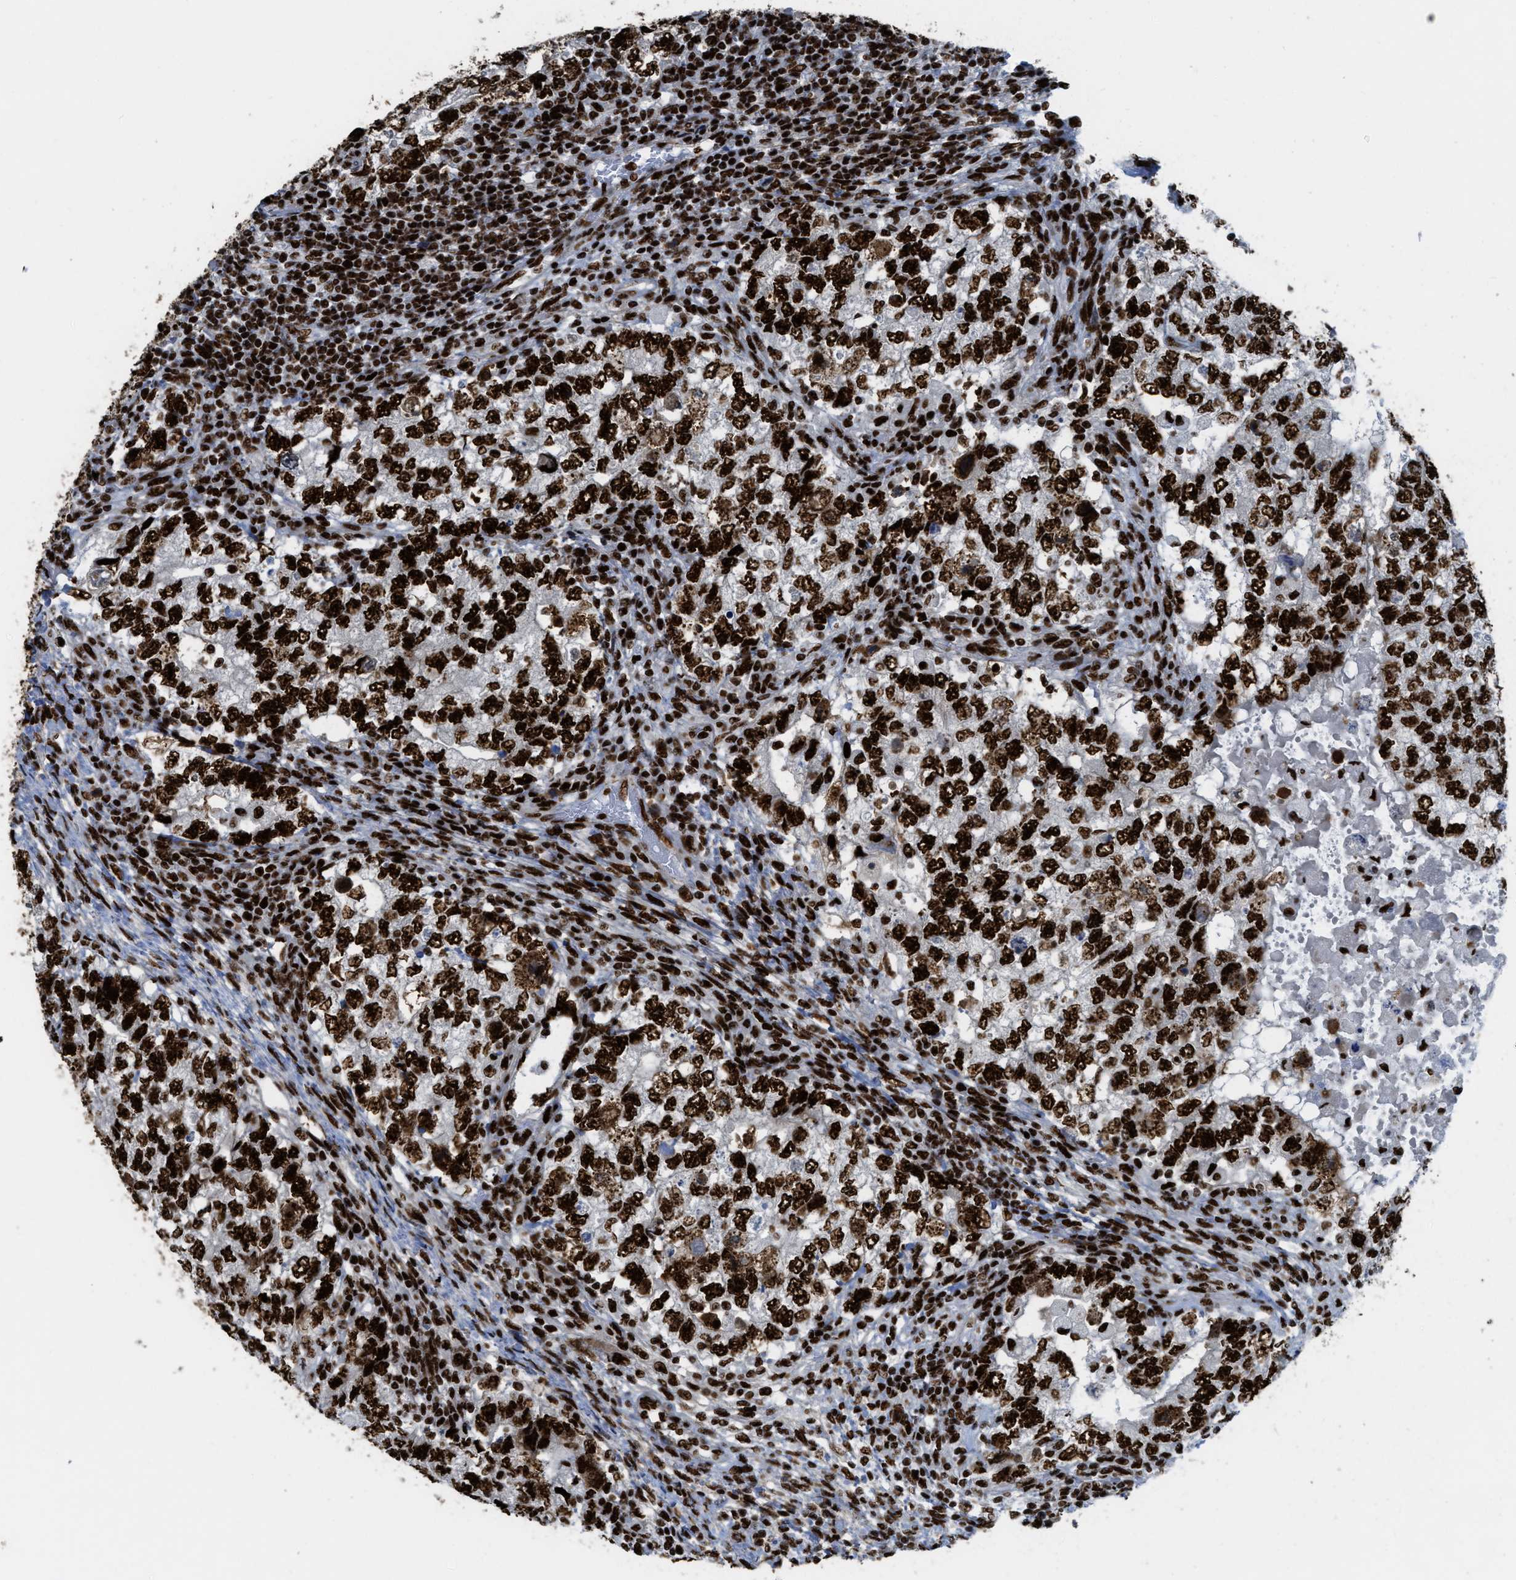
{"staining": {"intensity": "strong", "quantity": ">75%", "location": "nuclear"}, "tissue": "testis cancer", "cell_type": "Tumor cells", "image_type": "cancer", "snomed": [{"axis": "morphology", "description": "Carcinoma, Embryonal, NOS"}, {"axis": "topography", "description": "Testis"}], "caption": "Protein expression by IHC reveals strong nuclear staining in about >75% of tumor cells in testis embryonal carcinoma.", "gene": "ZNF207", "patient": {"sex": "male", "age": 36}}